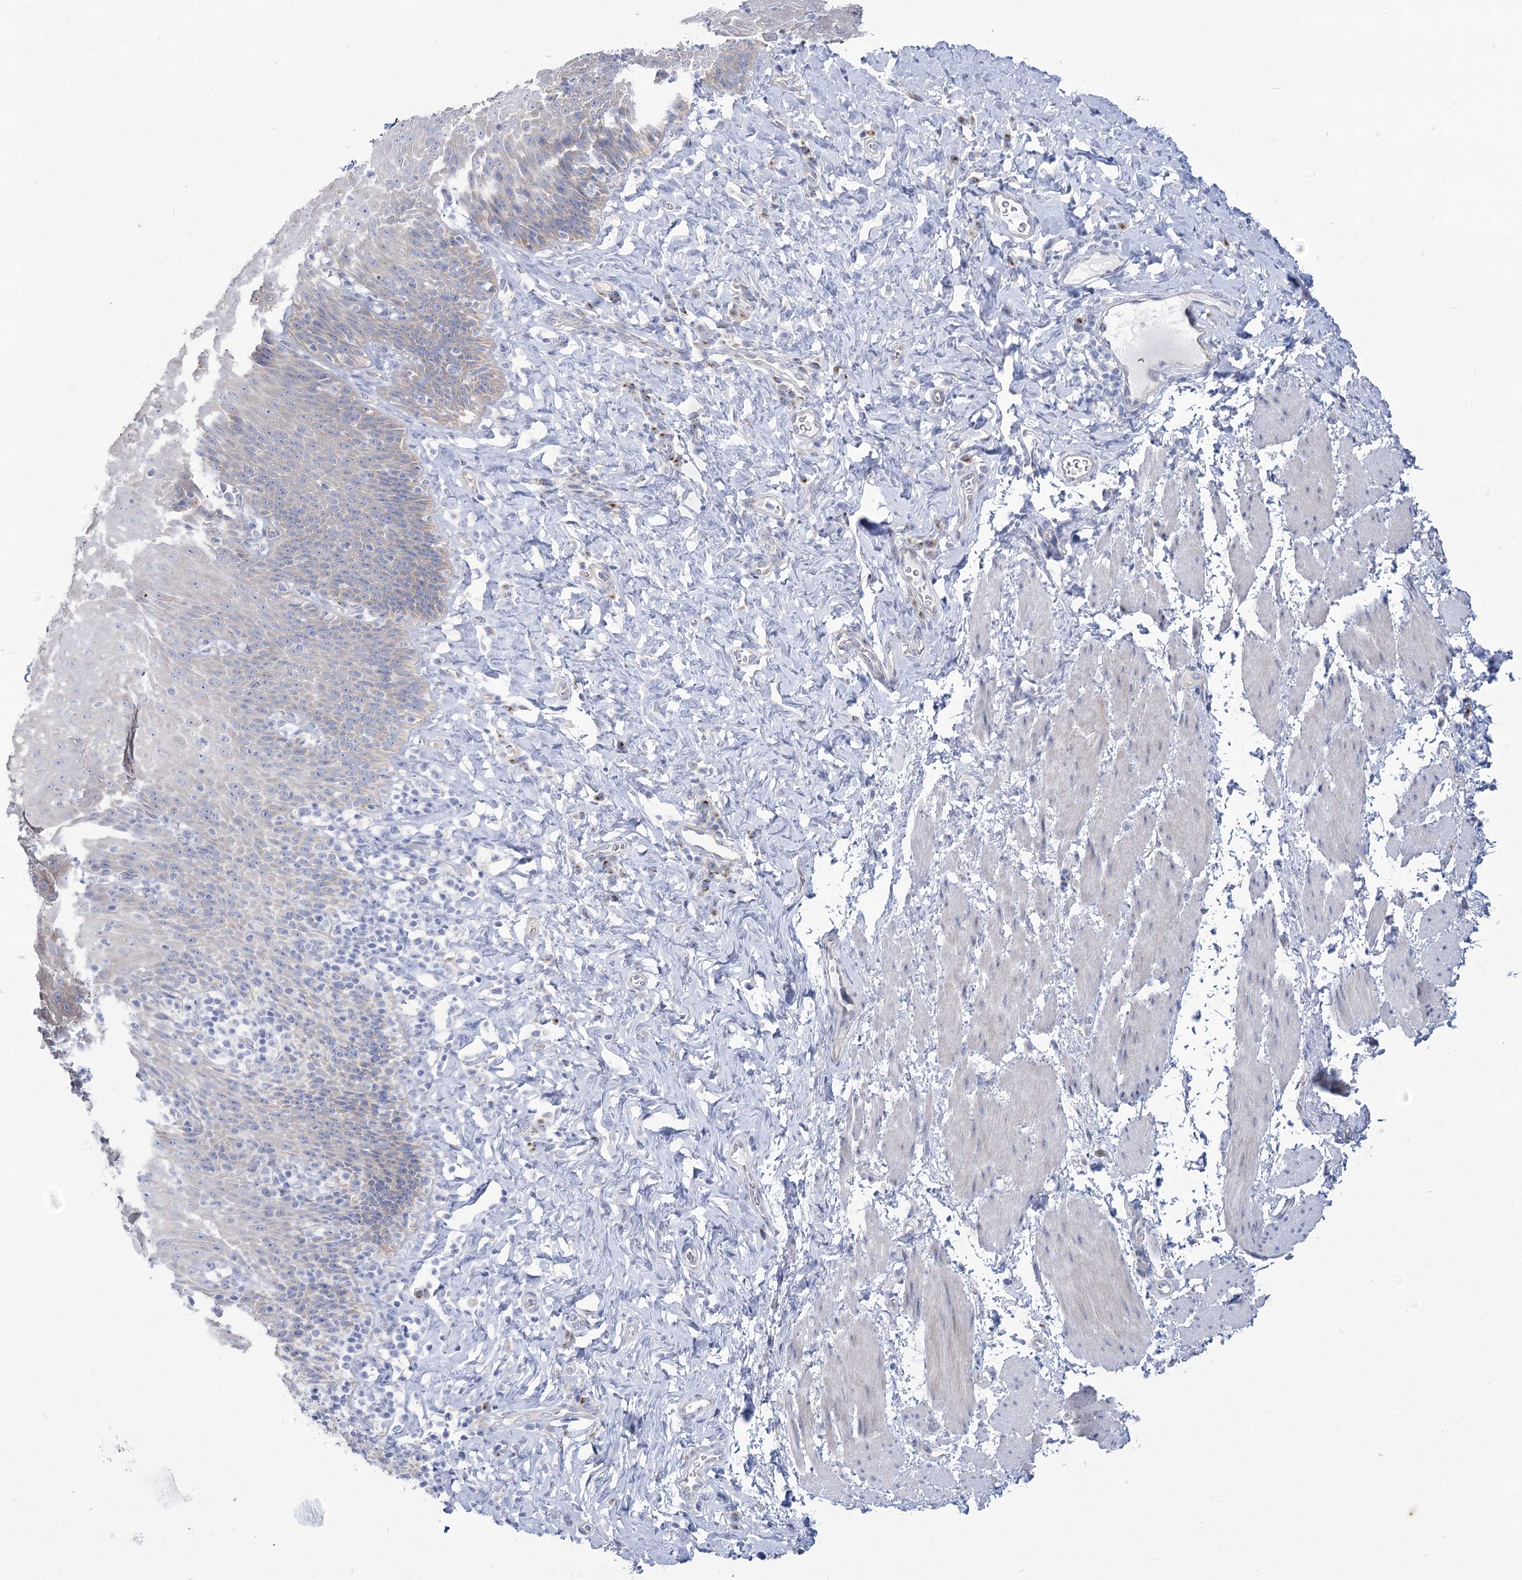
{"staining": {"intensity": "negative", "quantity": "none", "location": "none"}, "tissue": "esophagus", "cell_type": "Squamous epithelial cells", "image_type": "normal", "snomed": [{"axis": "morphology", "description": "Normal tissue, NOS"}, {"axis": "topography", "description": "Esophagus"}], "caption": "Esophagus stained for a protein using IHC demonstrates no expression squamous epithelial cells.", "gene": "SUOX", "patient": {"sex": "female", "age": 61}}